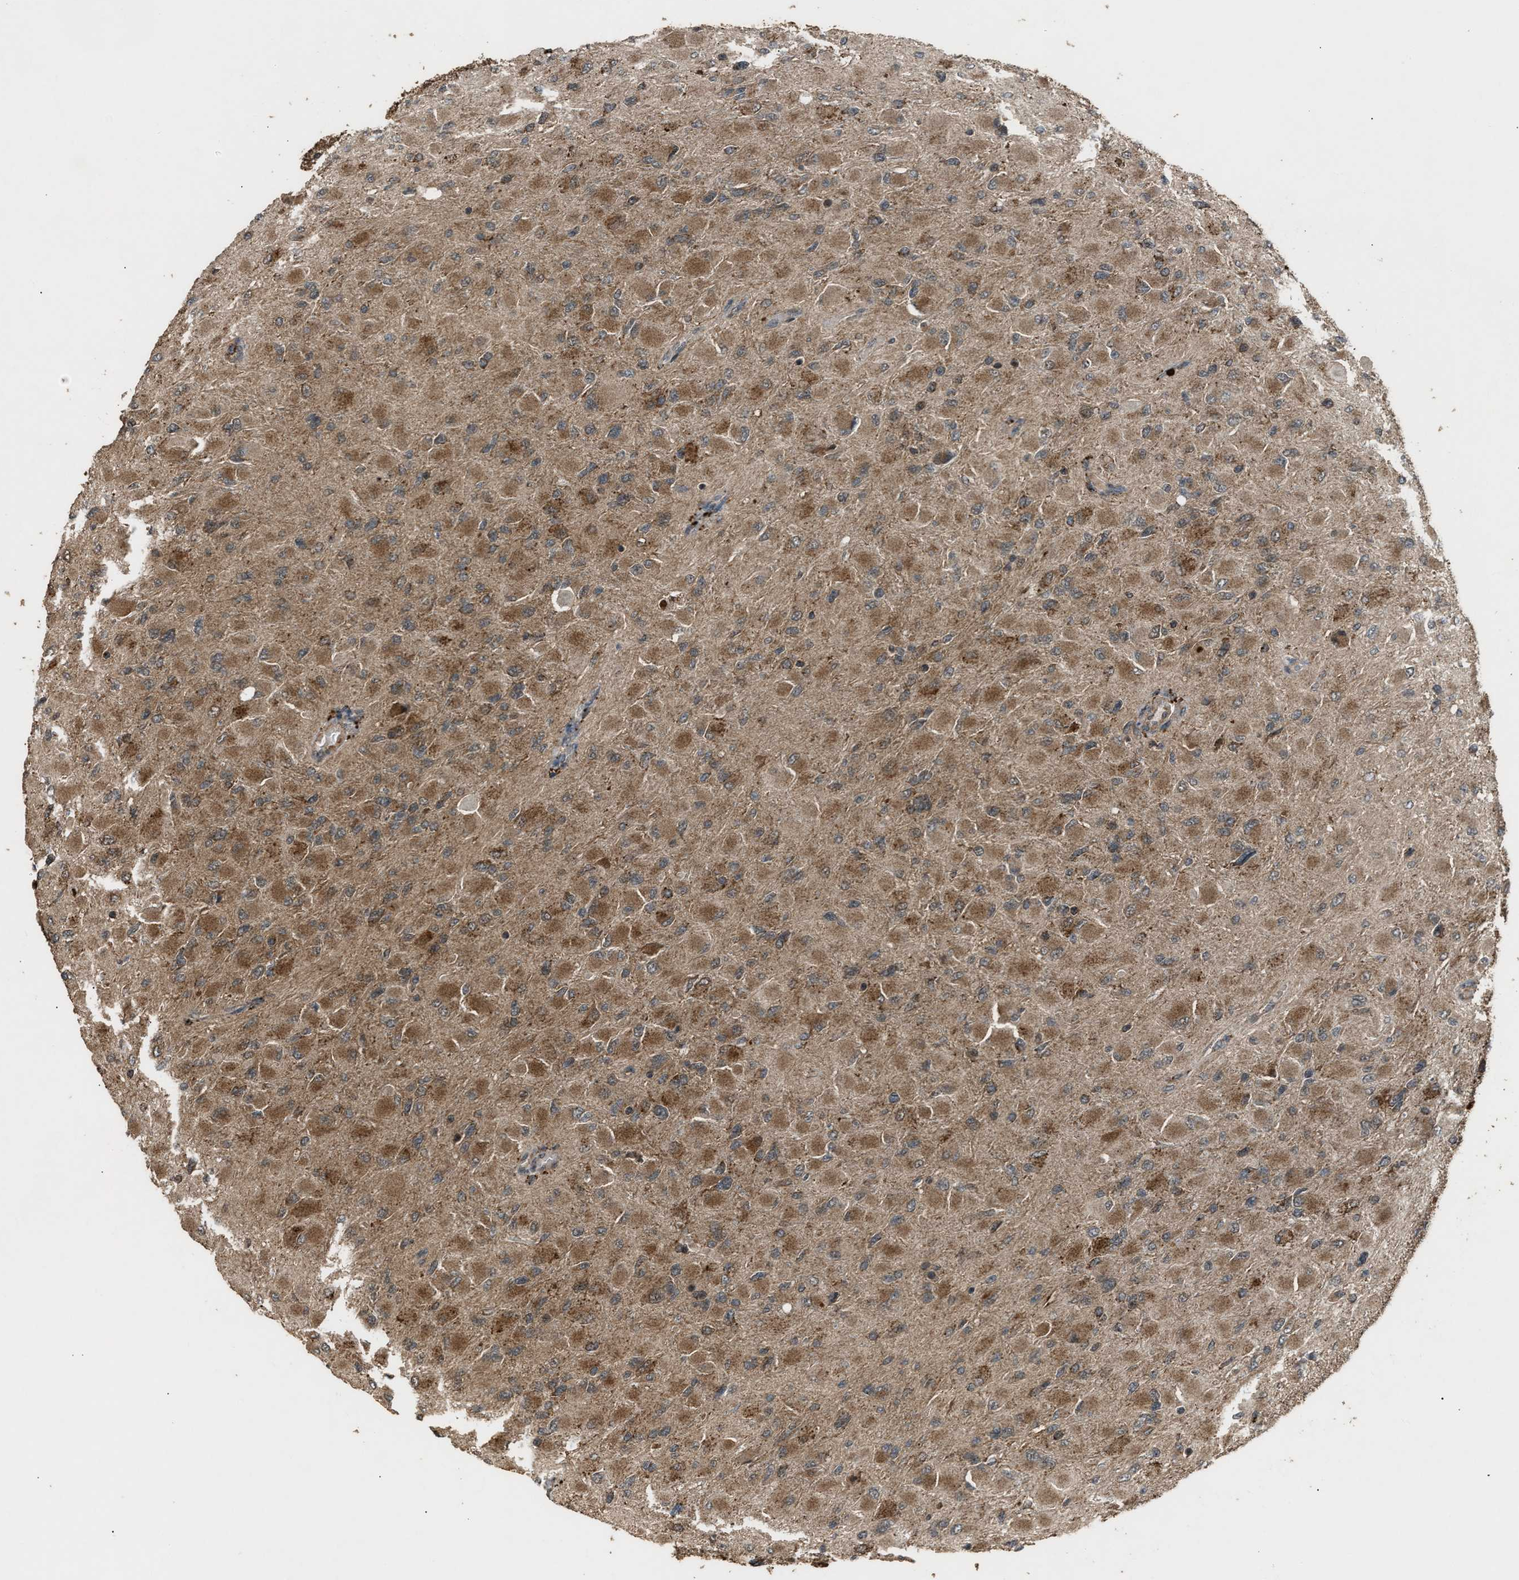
{"staining": {"intensity": "moderate", "quantity": ">75%", "location": "cytoplasmic/membranous"}, "tissue": "glioma", "cell_type": "Tumor cells", "image_type": "cancer", "snomed": [{"axis": "morphology", "description": "Glioma, malignant, High grade"}, {"axis": "topography", "description": "Cerebral cortex"}], "caption": "DAB immunohistochemical staining of human malignant glioma (high-grade) exhibits moderate cytoplasmic/membranous protein expression in approximately >75% of tumor cells. Using DAB (3,3'-diaminobenzidine) (brown) and hematoxylin (blue) stains, captured at high magnification using brightfield microscopy.", "gene": "PSMD1", "patient": {"sex": "female", "age": 36}}